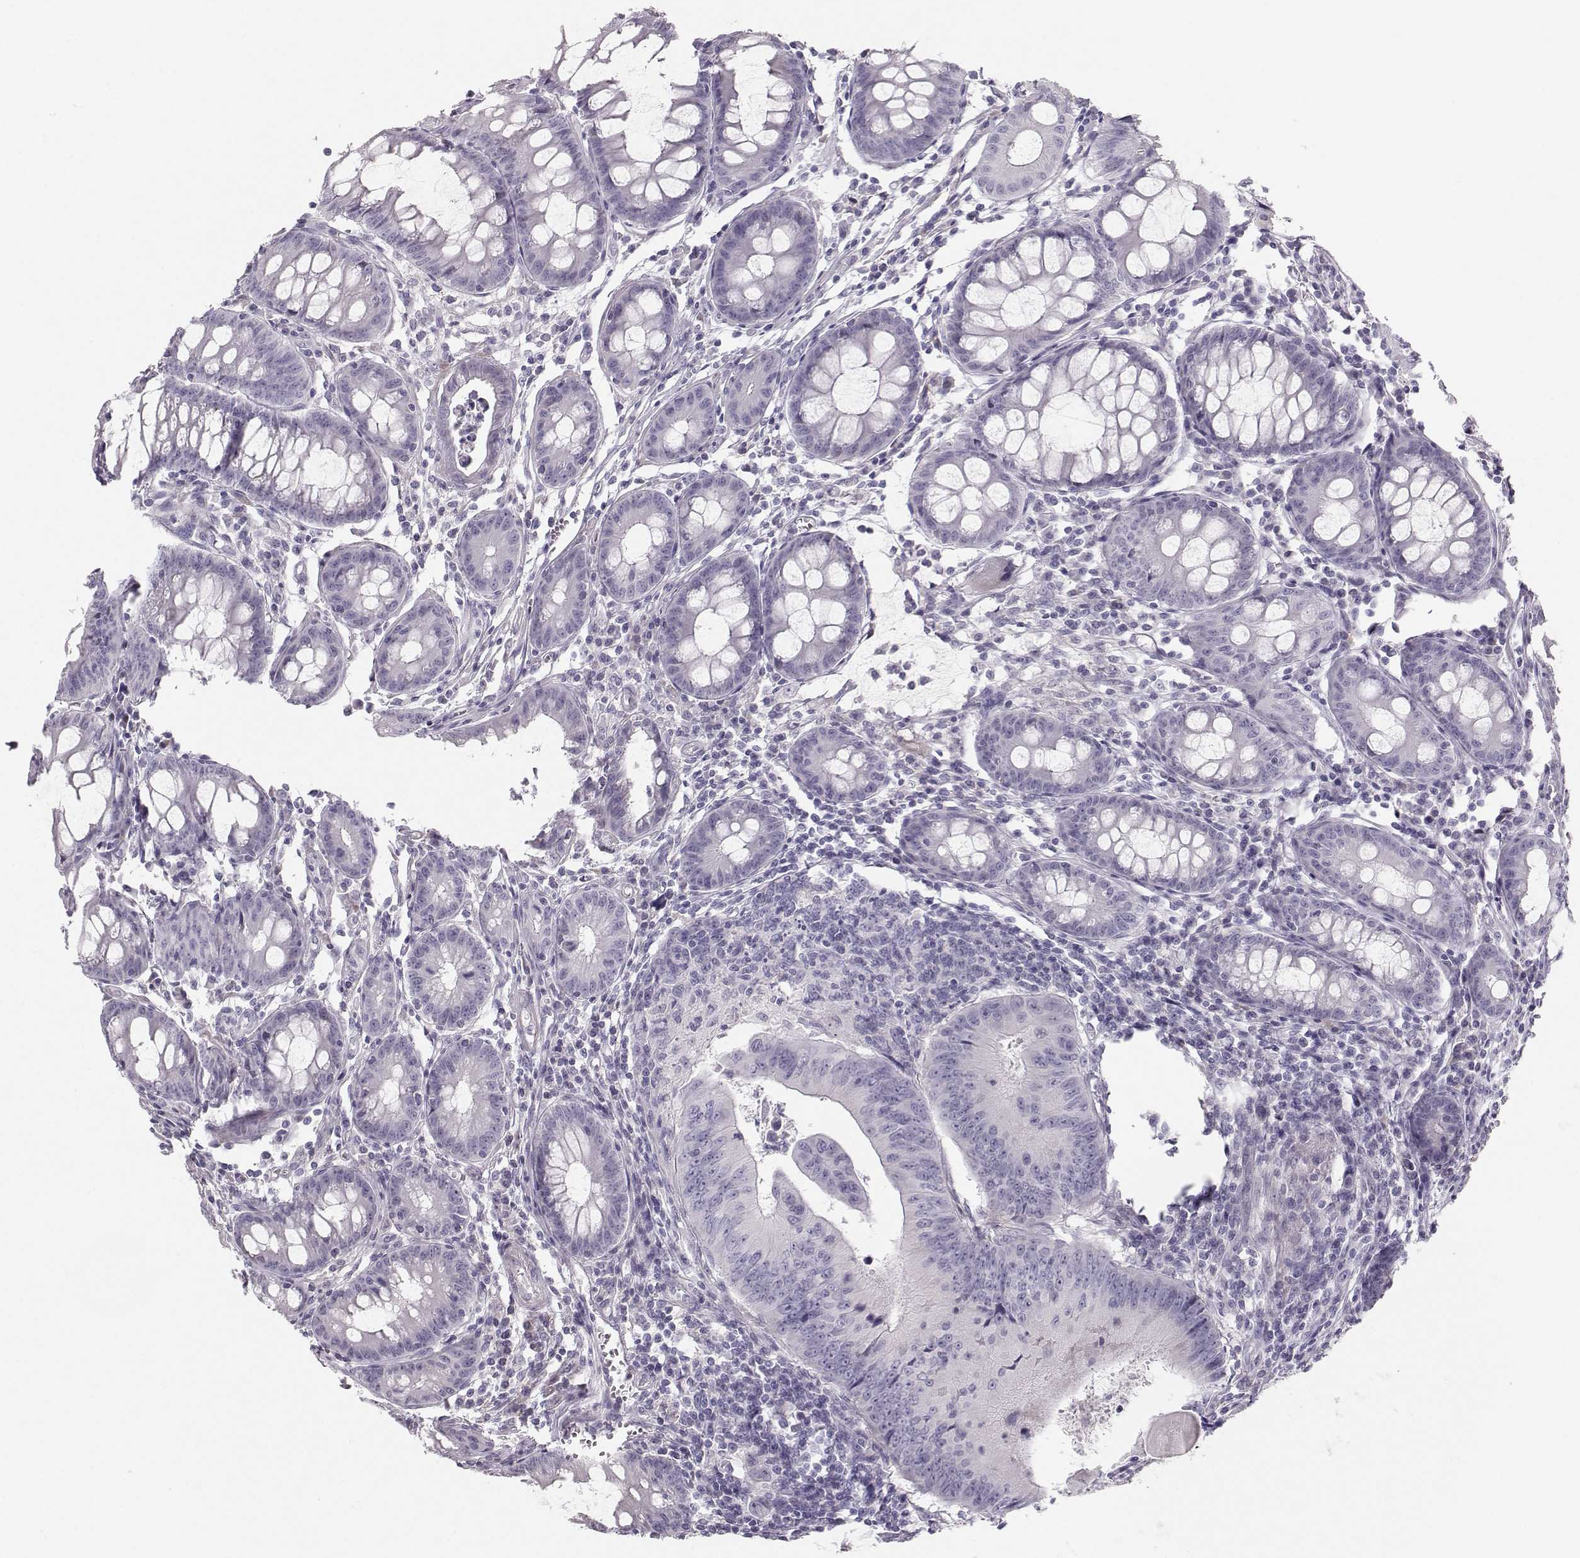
{"staining": {"intensity": "negative", "quantity": "none", "location": "none"}, "tissue": "colorectal cancer", "cell_type": "Tumor cells", "image_type": "cancer", "snomed": [{"axis": "morphology", "description": "Adenocarcinoma, NOS"}, {"axis": "topography", "description": "Colon"}], "caption": "A high-resolution image shows immunohistochemistry (IHC) staining of colorectal adenocarcinoma, which demonstrates no significant staining in tumor cells.", "gene": "CASR", "patient": {"sex": "female", "age": 87}}